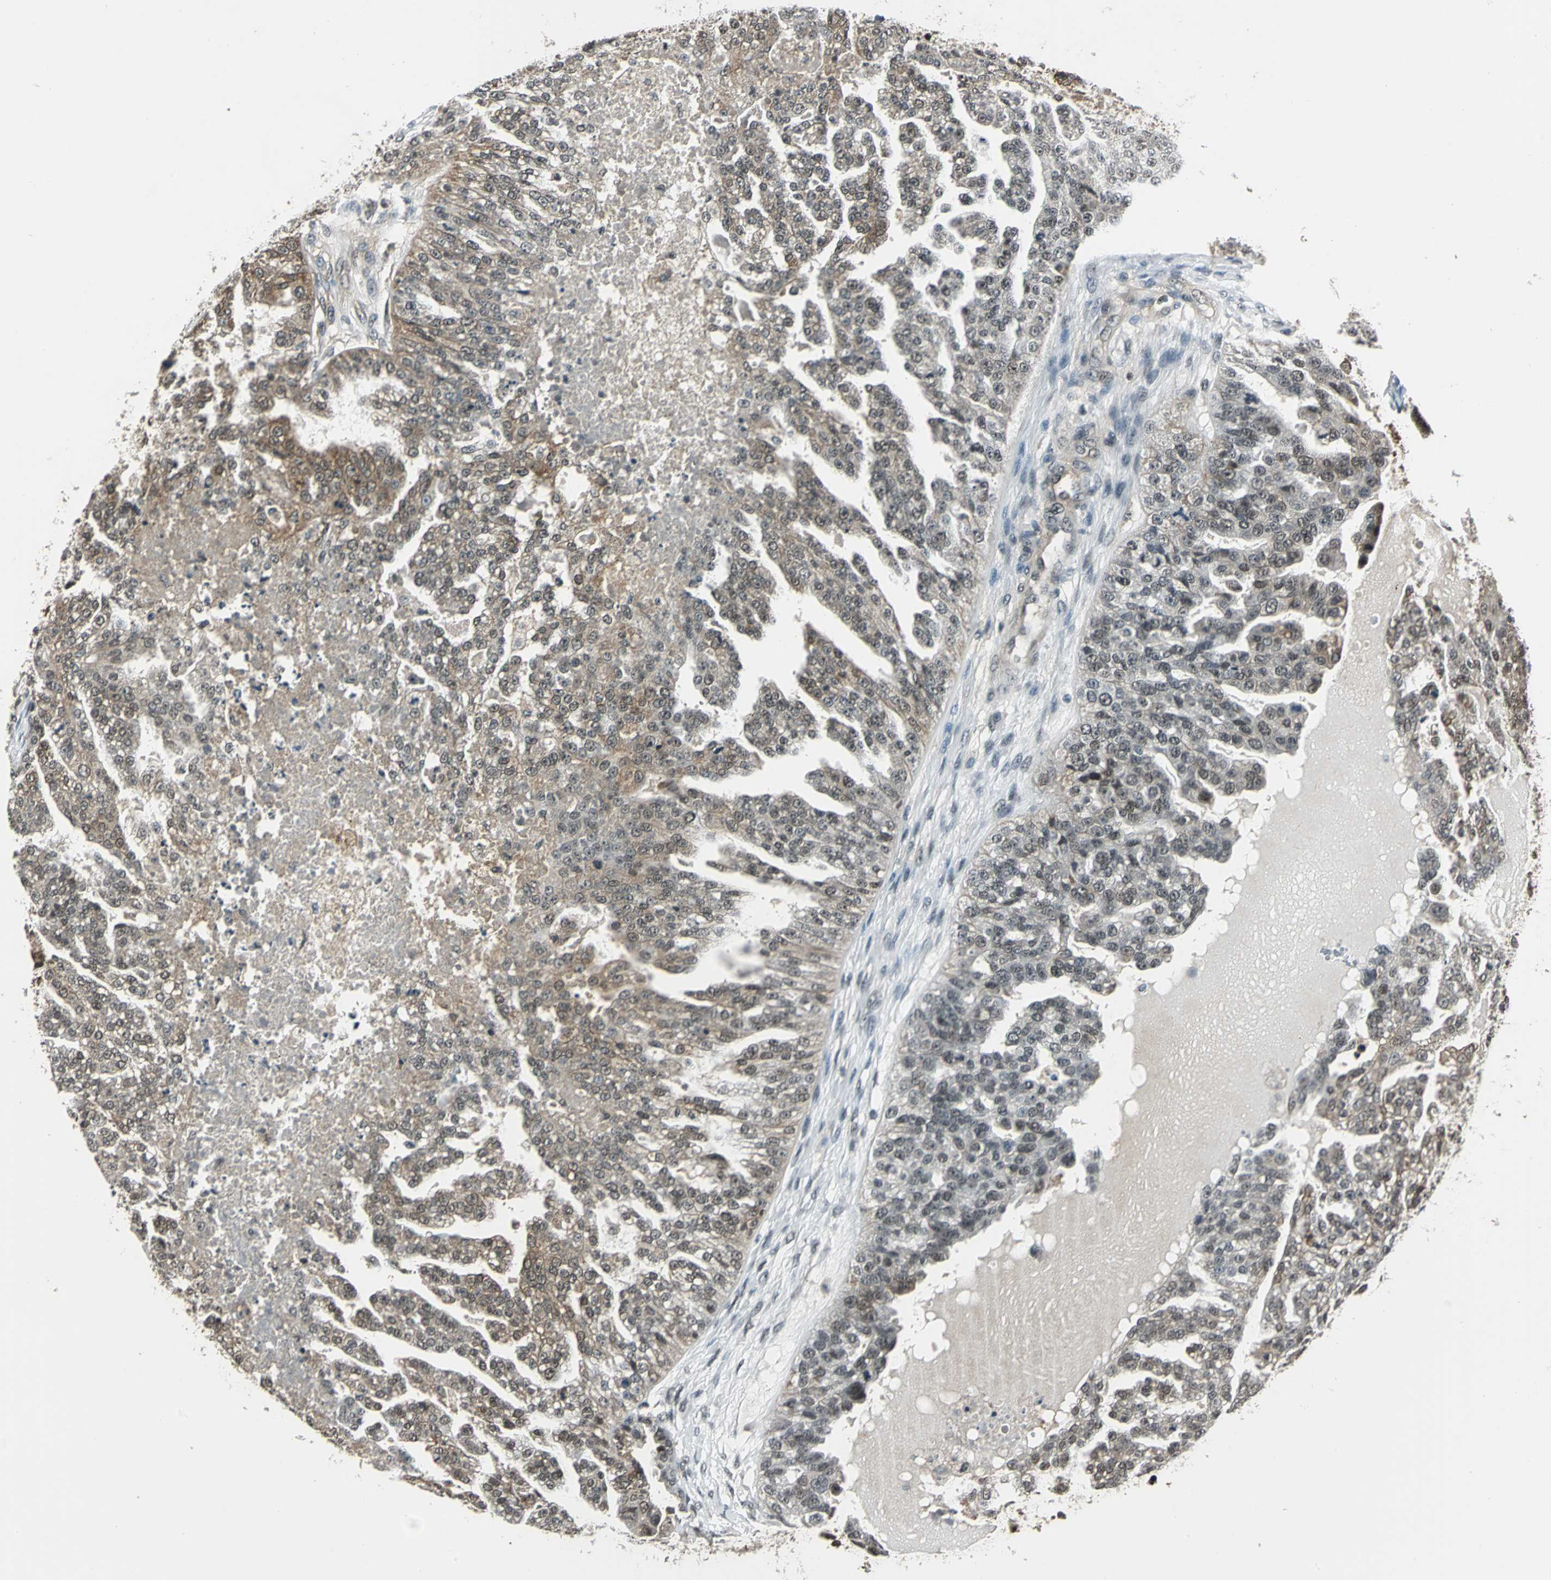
{"staining": {"intensity": "moderate", "quantity": "<25%", "location": "cytoplasmic/membranous,nuclear"}, "tissue": "ovarian cancer", "cell_type": "Tumor cells", "image_type": "cancer", "snomed": [{"axis": "morphology", "description": "Carcinoma, NOS"}, {"axis": "topography", "description": "Soft tissue"}, {"axis": "topography", "description": "Ovary"}], "caption": "Carcinoma (ovarian) stained for a protein shows moderate cytoplasmic/membranous and nuclear positivity in tumor cells.", "gene": "NR2C2", "patient": {"sex": "female", "age": 54}}